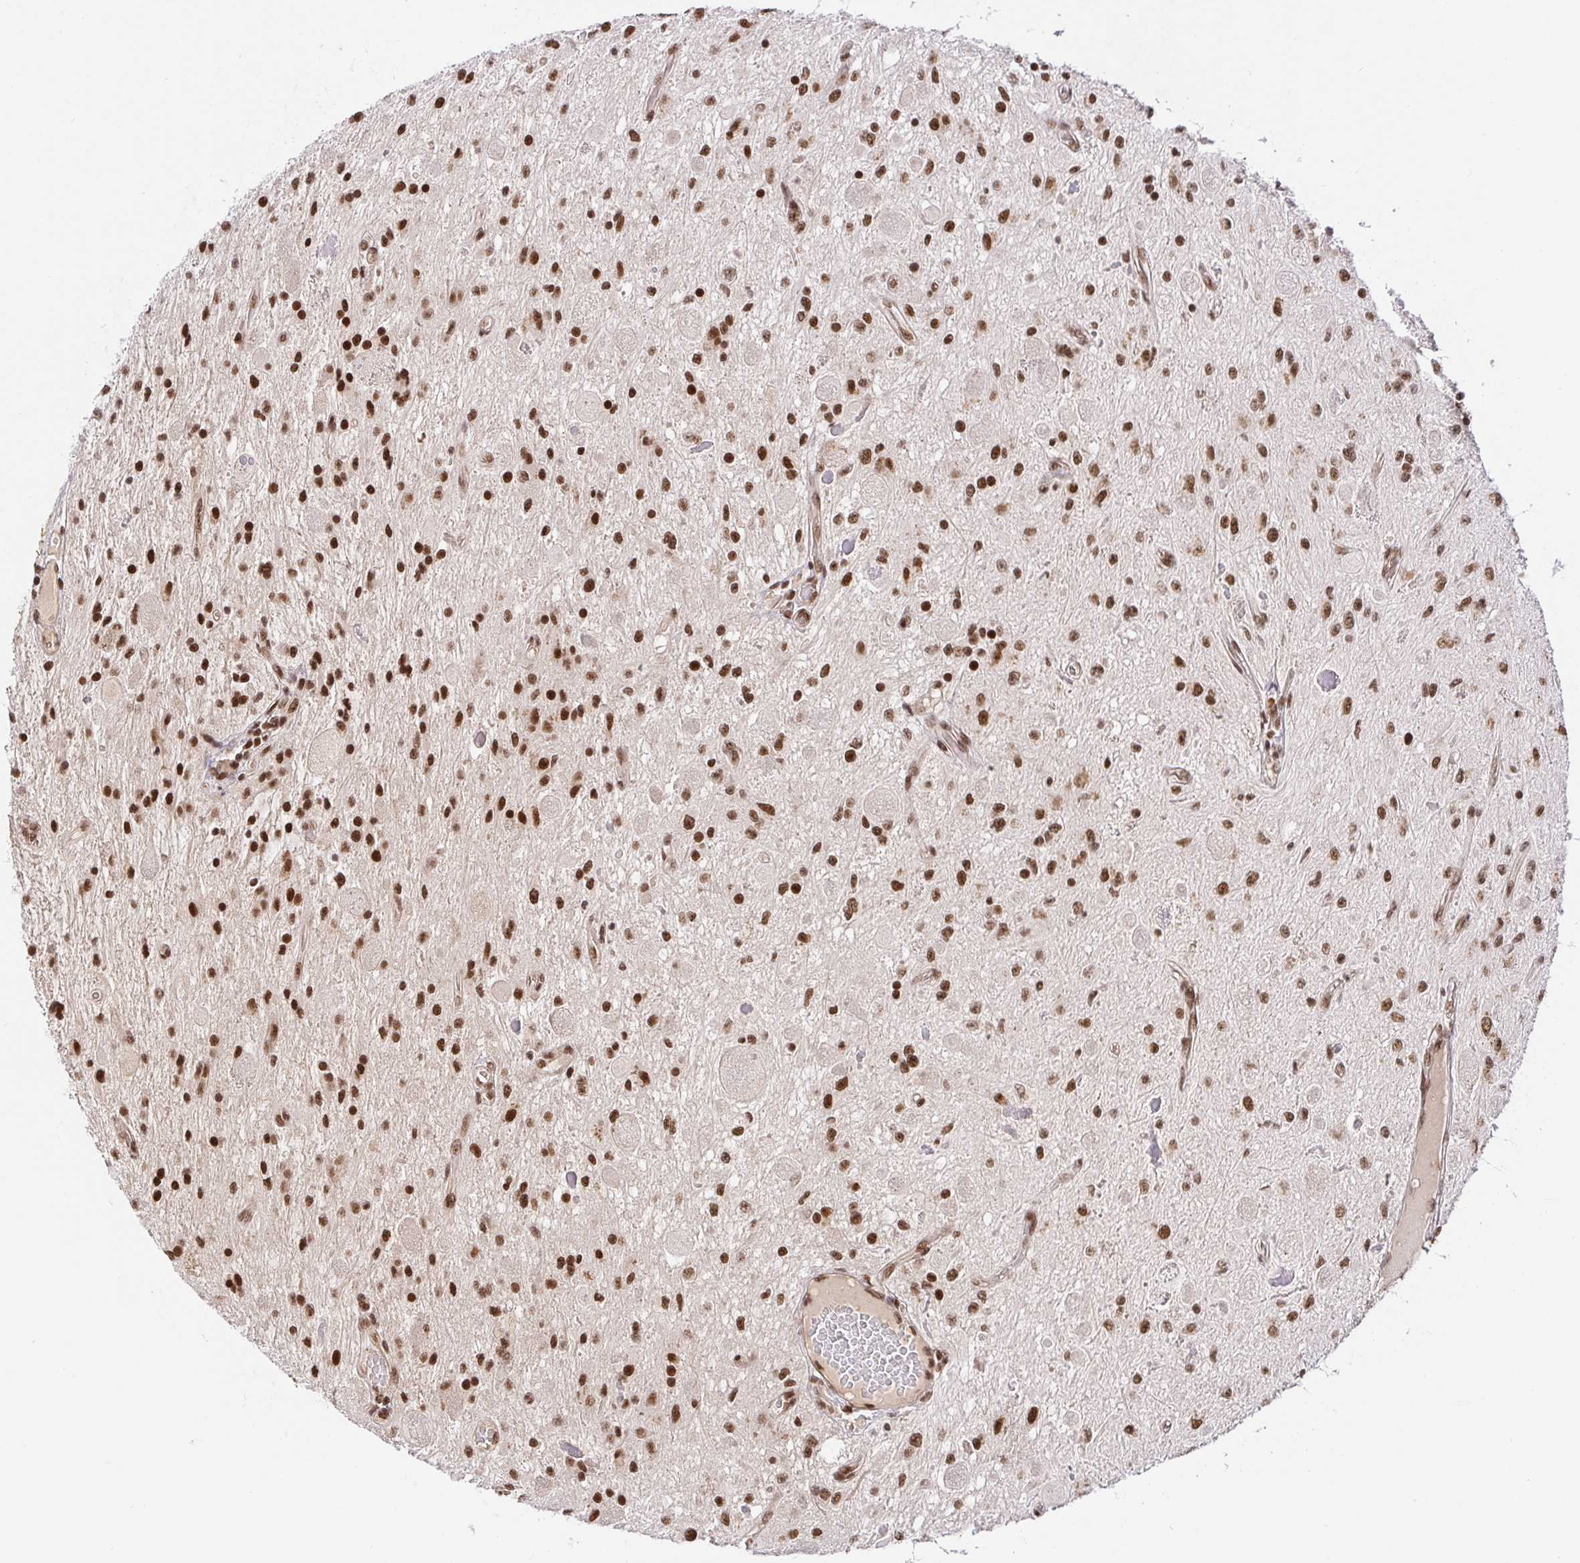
{"staining": {"intensity": "moderate", "quantity": ">75%", "location": "nuclear"}, "tissue": "glioma", "cell_type": "Tumor cells", "image_type": "cancer", "snomed": [{"axis": "morphology", "description": "Glioma, malignant, Low grade"}, {"axis": "topography", "description": "Cerebellum"}], "caption": "Immunohistochemistry of human low-grade glioma (malignant) shows medium levels of moderate nuclear positivity in about >75% of tumor cells. (brown staining indicates protein expression, while blue staining denotes nuclei).", "gene": "USF1", "patient": {"sex": "female", "age": 14}}